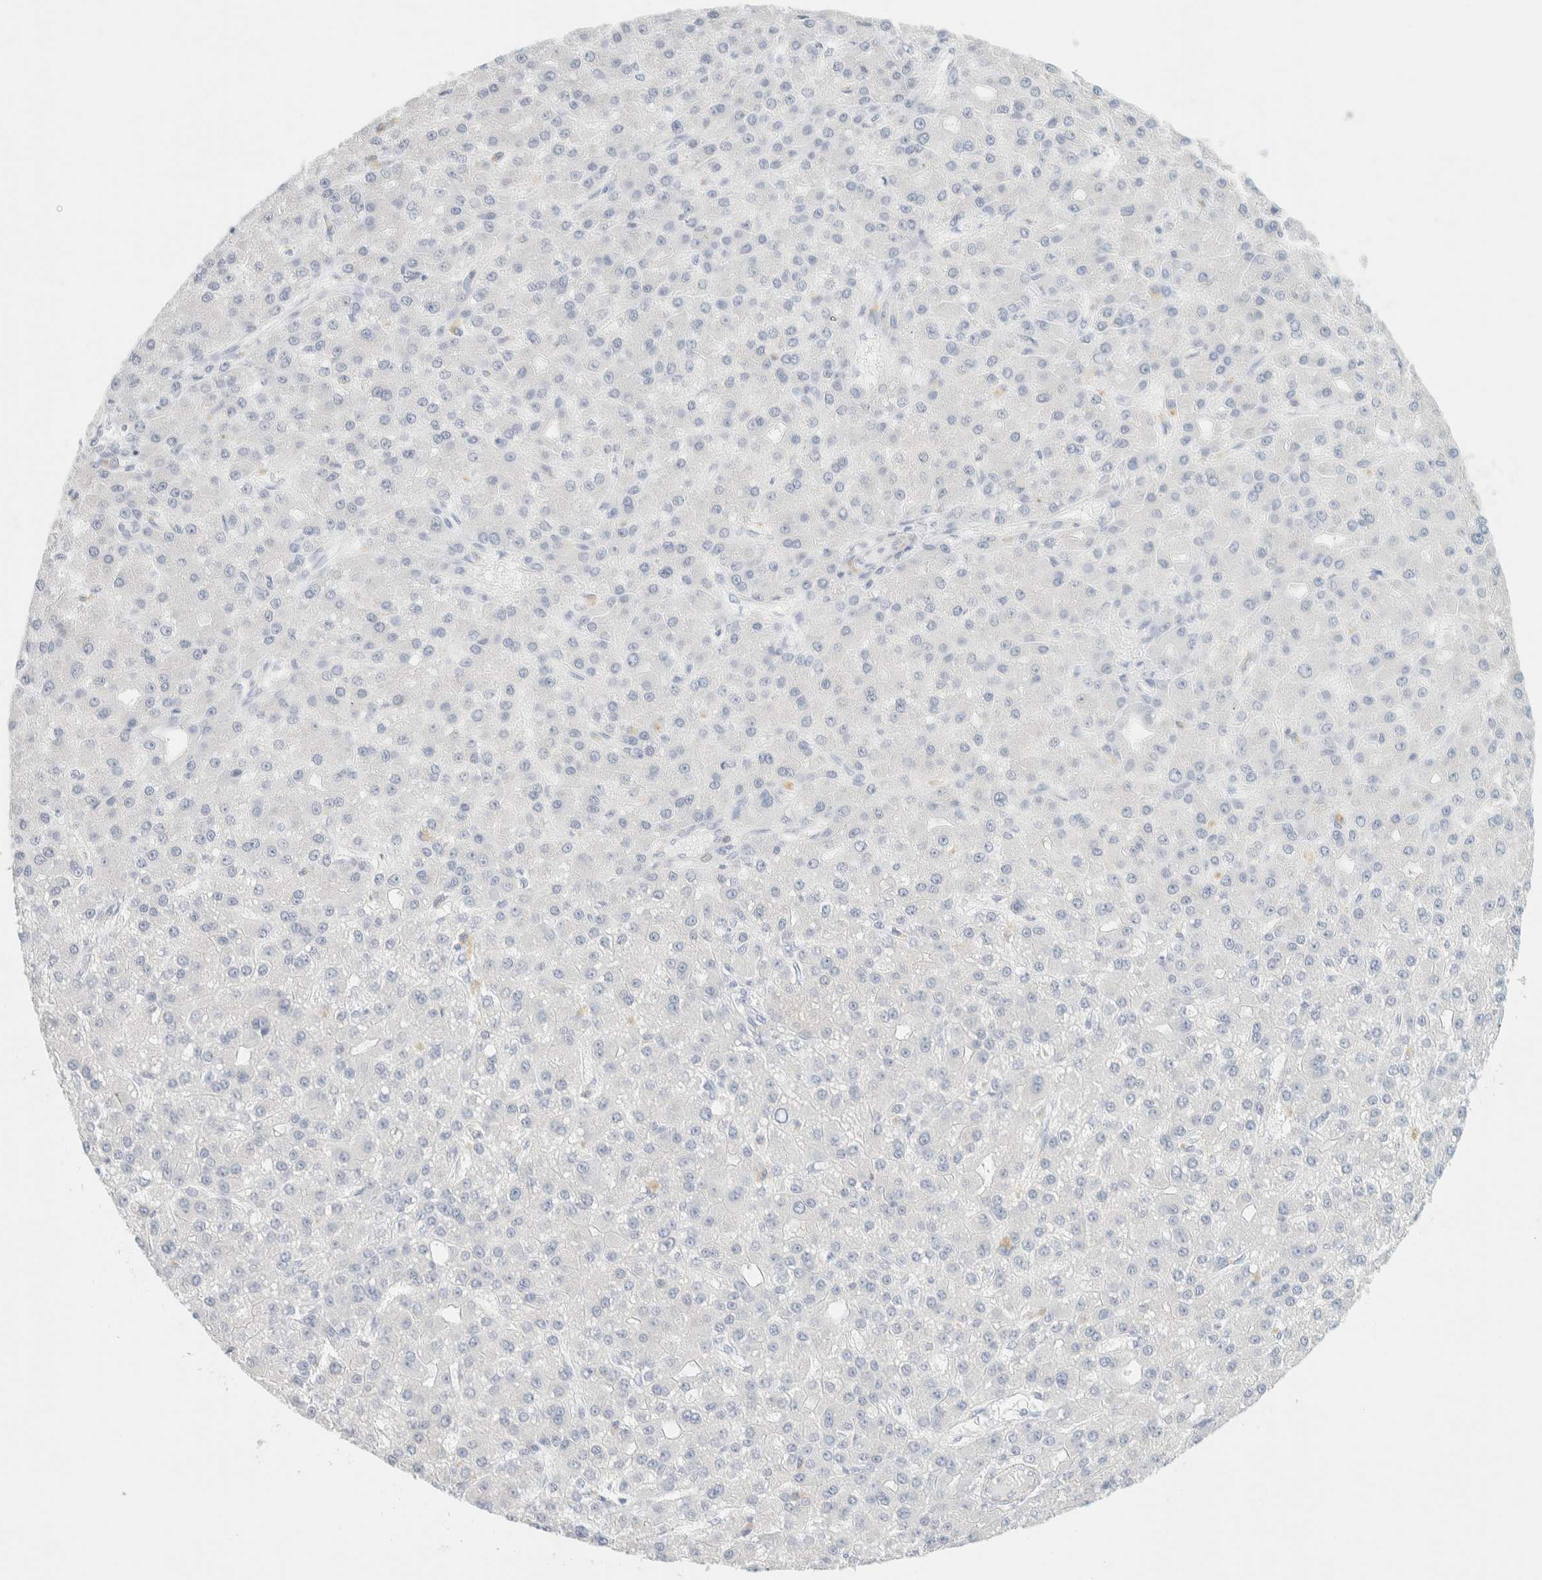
{"staining": {"intensity": "negative", "quantity": "none", "location": "none"}, "tissue": "liver cancer", "cell_type": "Tumor cells", "image_type": "cancer", "snomed": [{"axis": "morphology", "description": "Carcinoma, Hepatocellular, NOS"}, {"axis": "topography", "description": "Liver"}], "caption": "A high-resolution photomicrograph shows IHC staining of hepatocellular carcinoma (liver), which exhibits no significant staining in tumor cells.", "gene": "AFMID", "patient": {"sex": "male", "age": 67}}